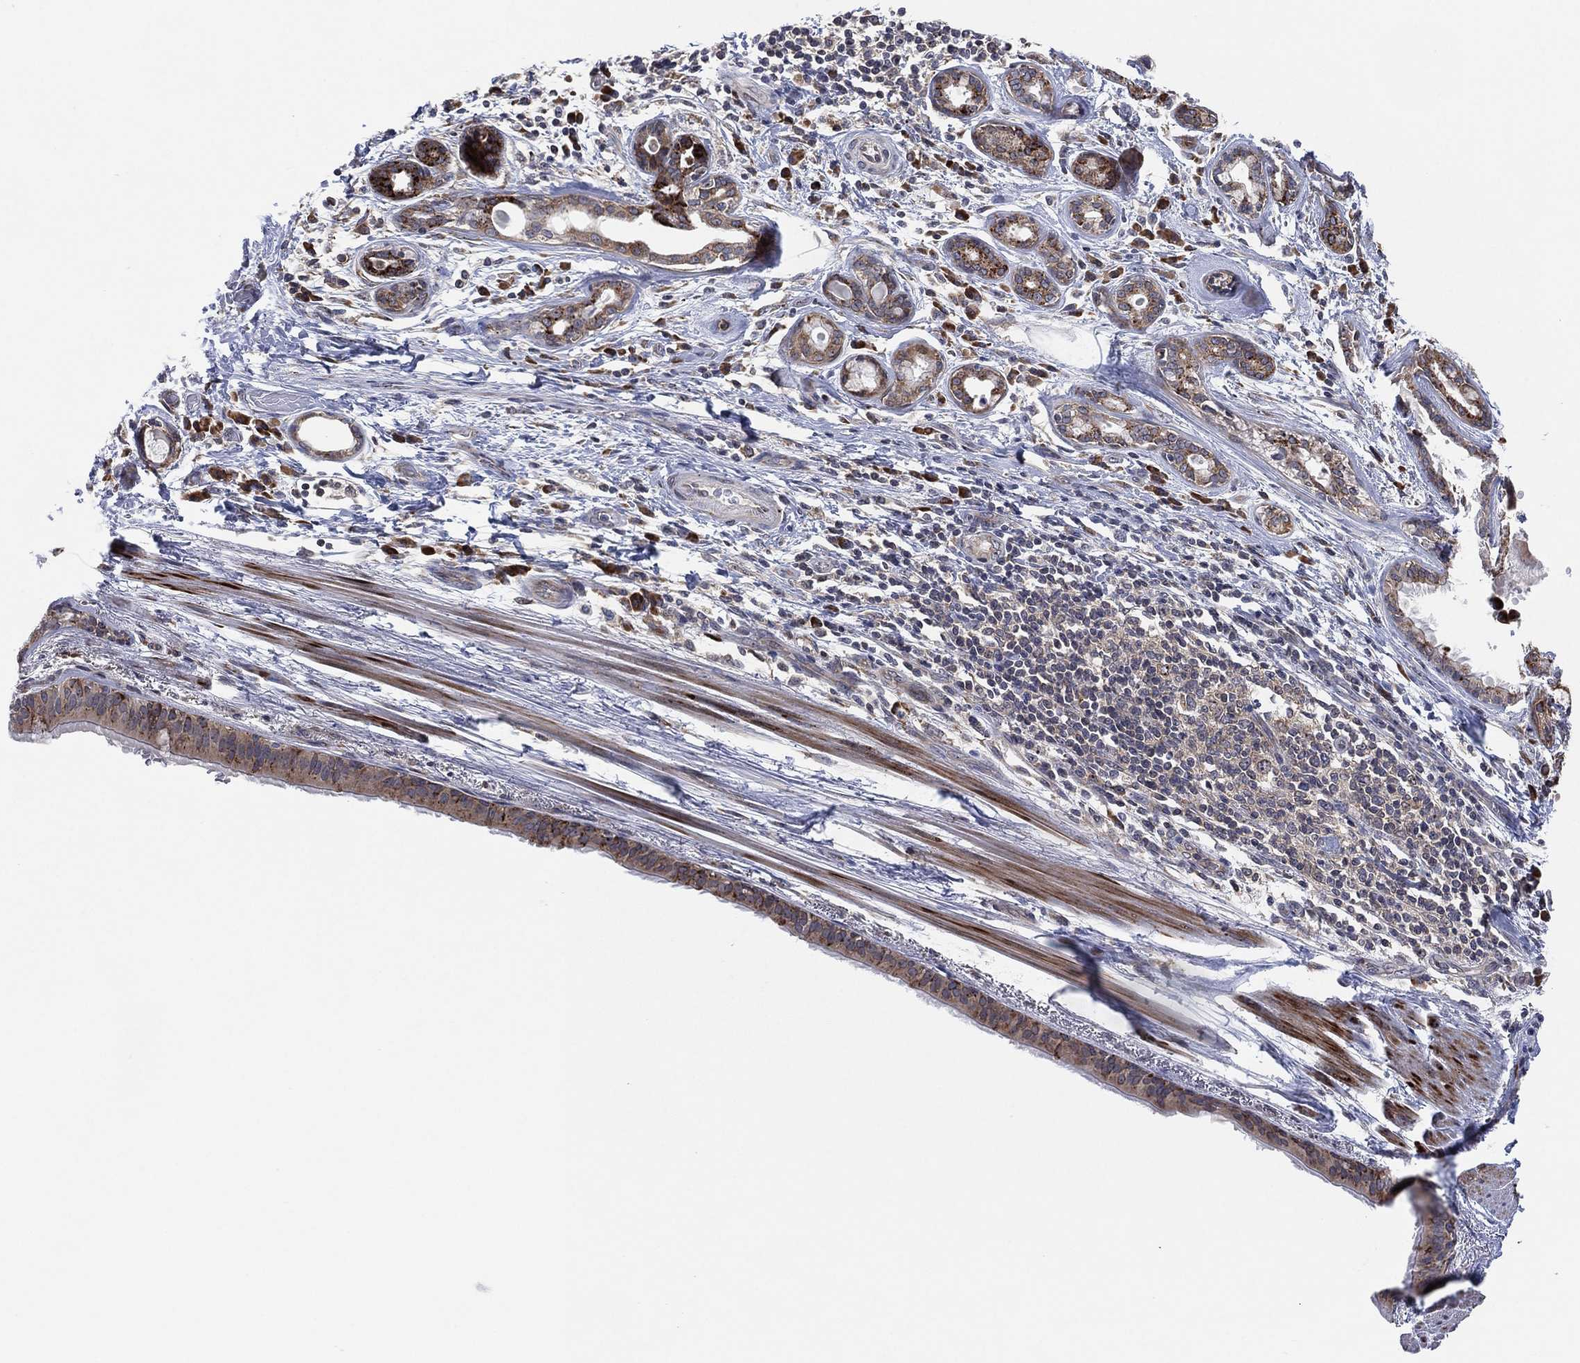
{"staining": {"intensity": "weak", "quantity": "<25%", "location": "cytoplasmic/membranous"}, "tissue": "bronchus", "cell_type": "Respiratory epithelial cells", "image_type": "normal", "snomed": [{"axis": "morphology", "description": "Normal tissue, NOS"}, {"axis": "morphology", "description": "Squamous cell carcinoma, NOS"}, {"axis": "topography", "description": "Bronchus"}, {"axis": "topography", "description": "Lung"}], "caption": "The photomicrograph exhibits no staining of respiratory epithelial cells in normal bronchus. The staining is performed using DAB brown chromogen with nuclei counter-stained in using hematoxylin.", "gene": "FAM104A", "patient": {"sex": "male", "age": 69}}